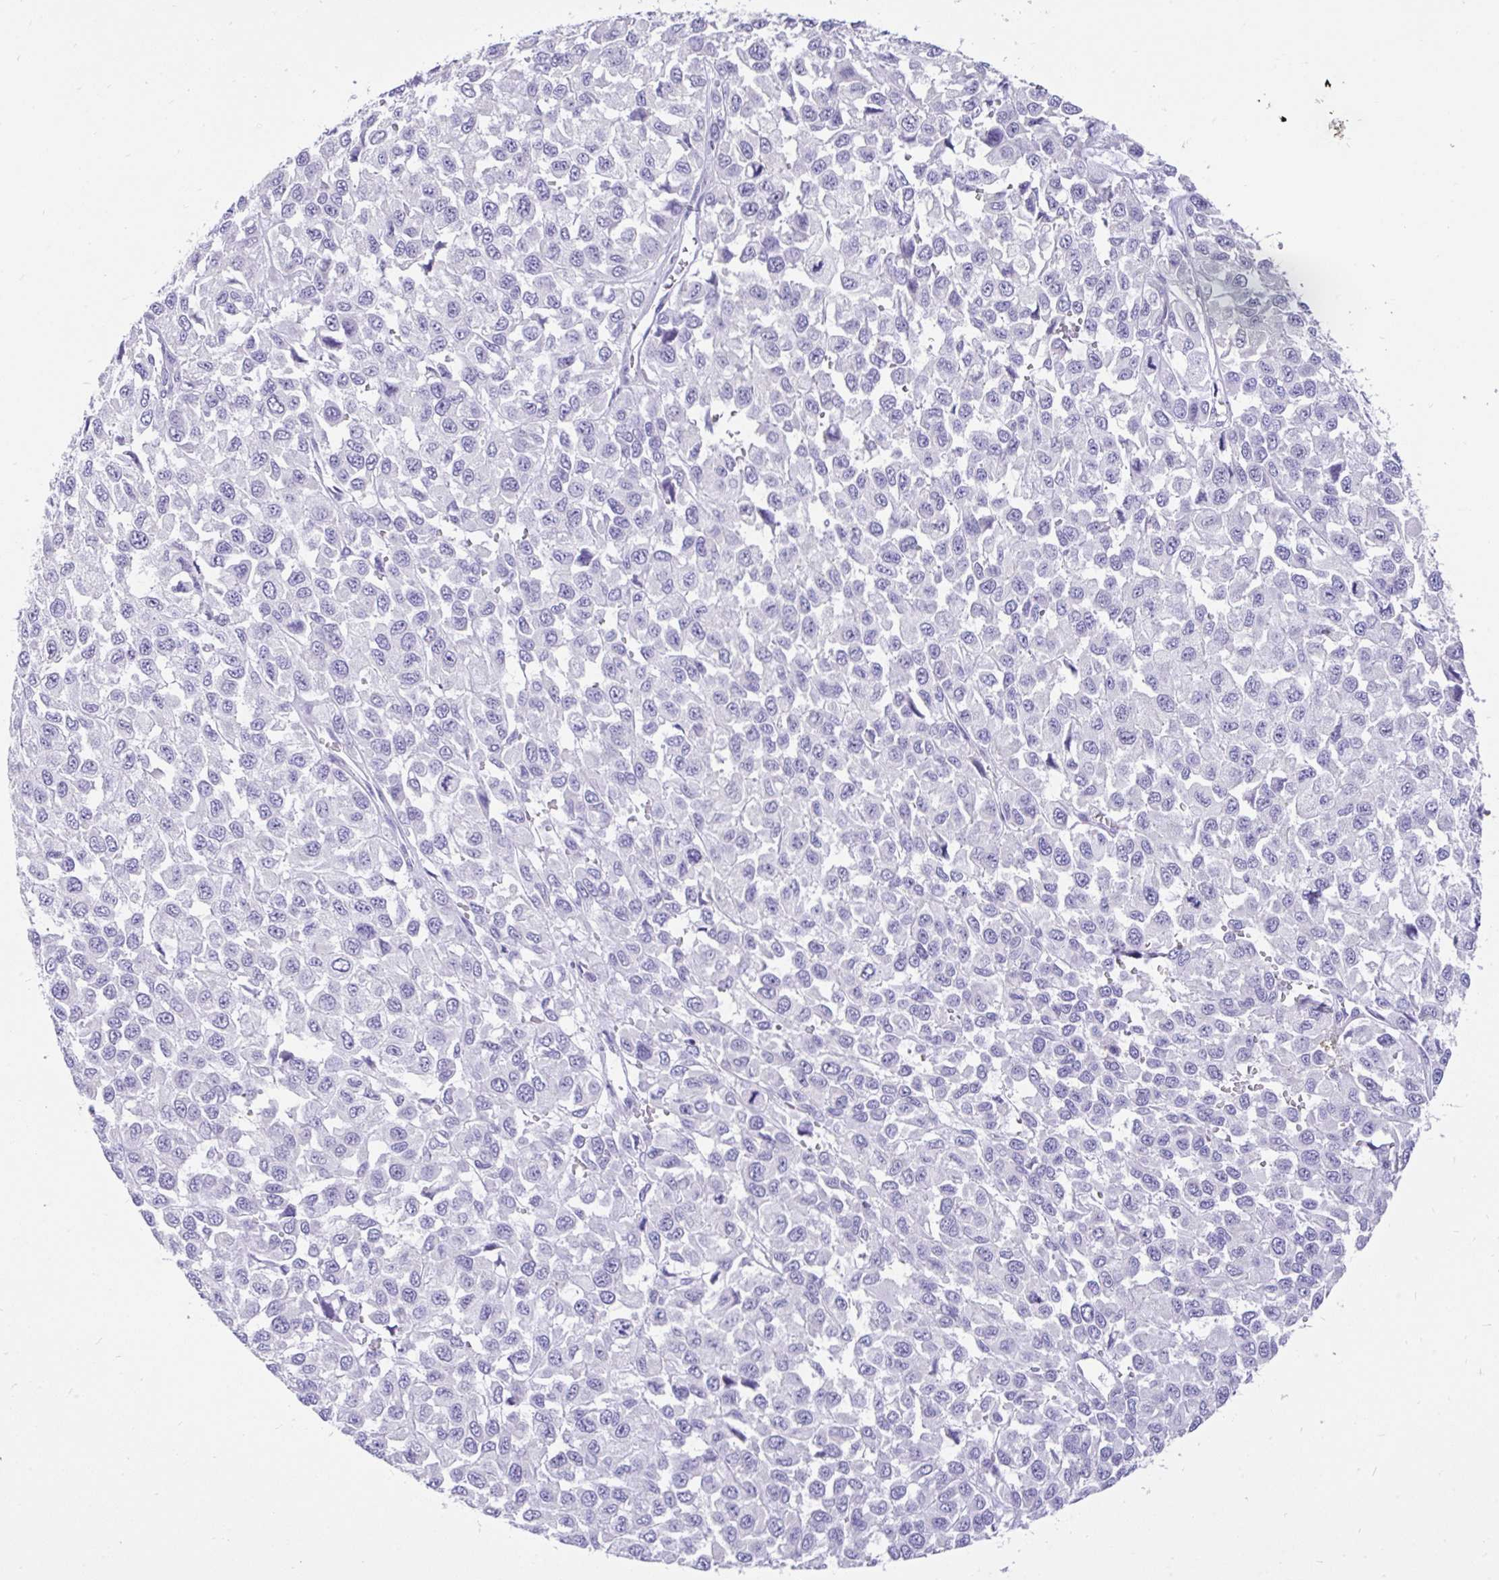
{"staining": {"intensity": "negative", "quantity": "none", "location": "none"}, "tissue": "melanoma", "cell_type": "Tumor cells", "image_type": "cancer", "snomed": [{"axis": "morphology", "description": "Malignant melanoma, NOS"}, {"axis": "topography", "description": "Skin"}], "caption": "A high-resolution photomicrograph shows immunohistochemistry staining of malignant melanoma, which reveals no significant positivity in tumor cells.", "gene": "INTS5", "patient": {"sex": "male", "age": 62}}